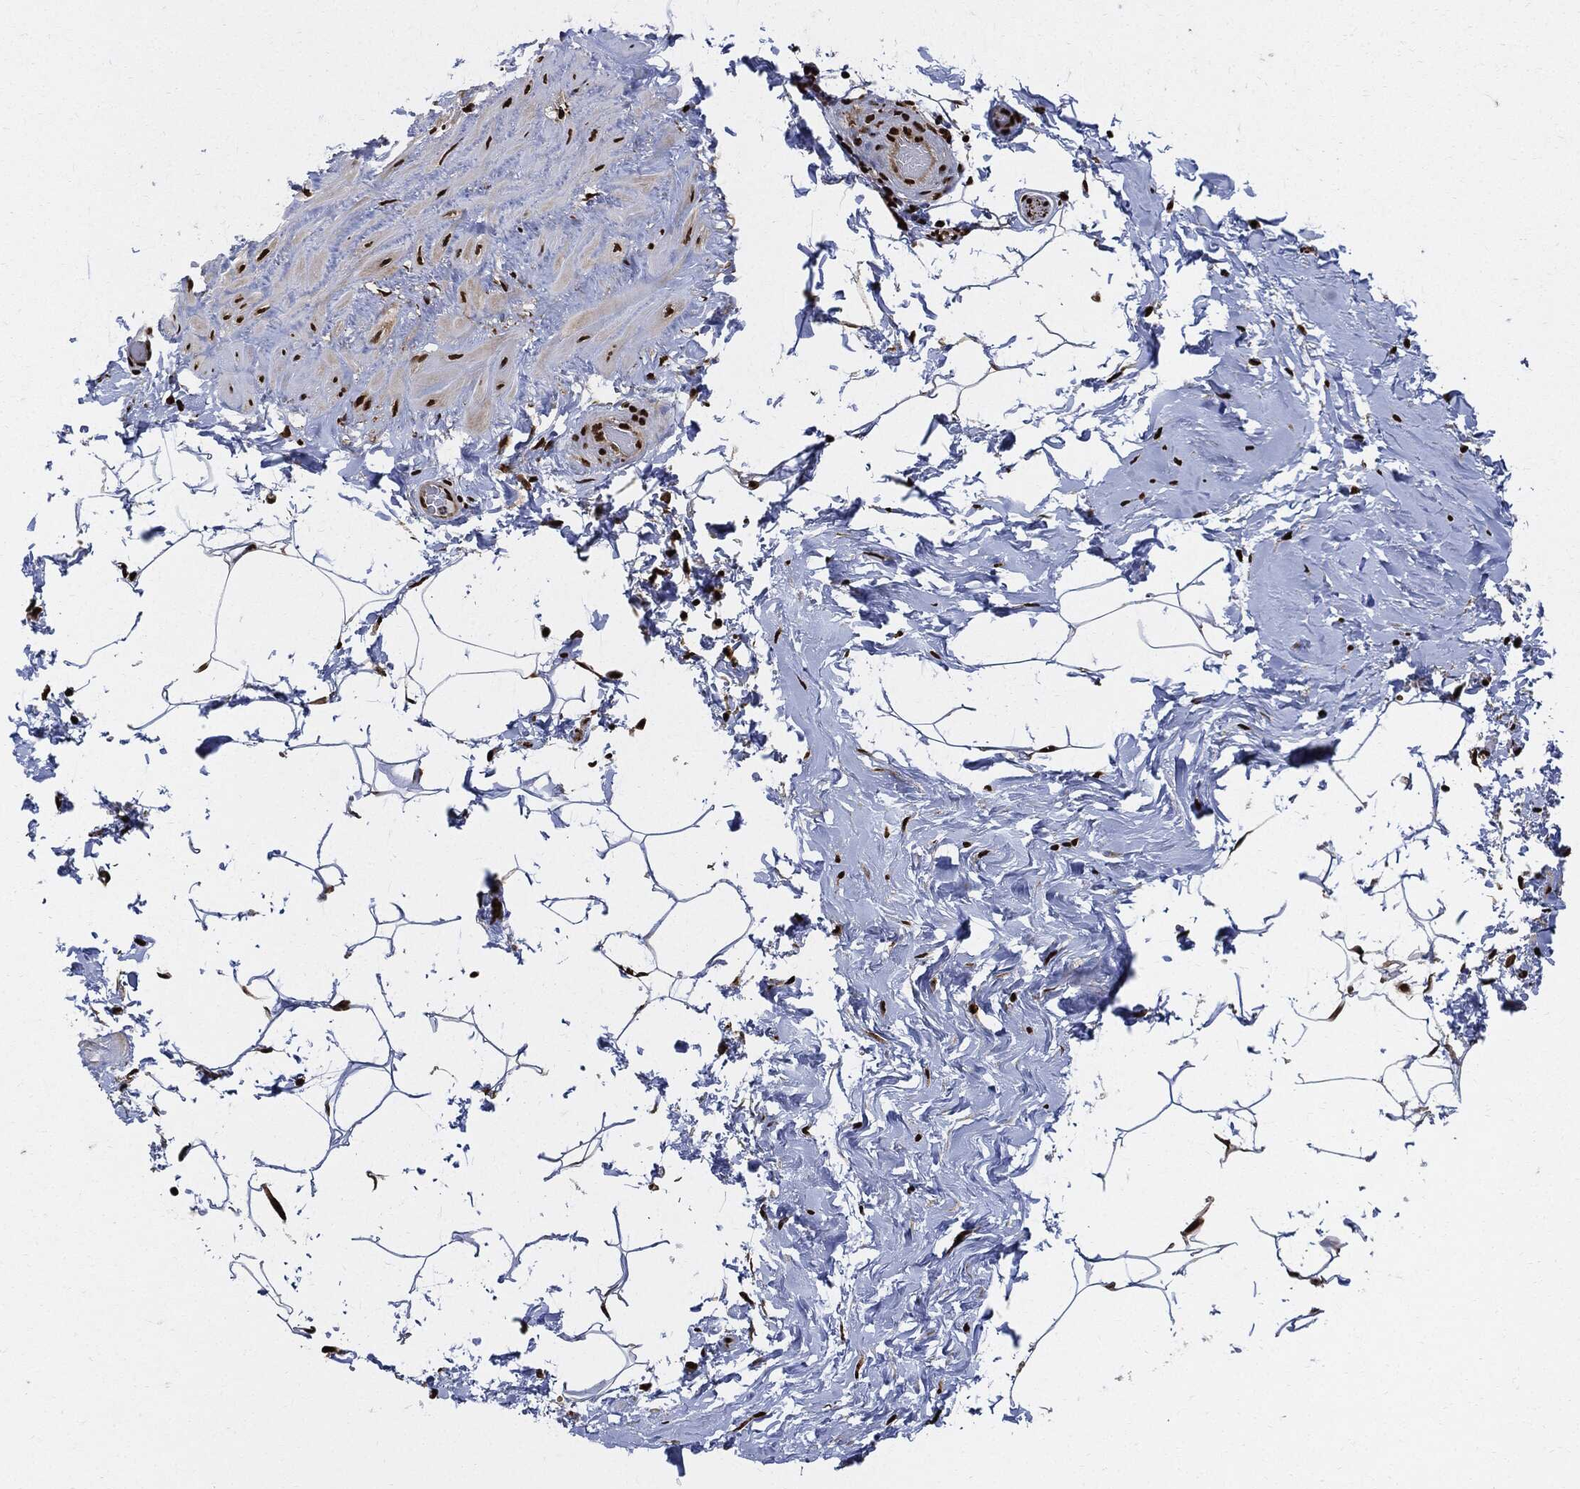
{"staining": {"intensity": "strong", "quantity": "25%-75%", "location": "nuclear"}, "tissue": "adipose tissue", "cell_type": "Adipocytes", "image_type": "normal", "snomed": [{"axis": "morphology", "description": "Normal tissue, NOS"}, {"axis": "topography", "description": "Soft tissue"}, {"axis": "topography", "description": "Vascular tissue"}], "caption": "Protein staining demonstrates strong nuclear positivity in about 25%-75% of adipocytes in unremarkable adipose tissue. Immunohistochemistry (ihc) stains the protein in brown and the nuclei are stained blue.", "gene": "RECQL", "patient": {"sex": "male", "age": 41}}